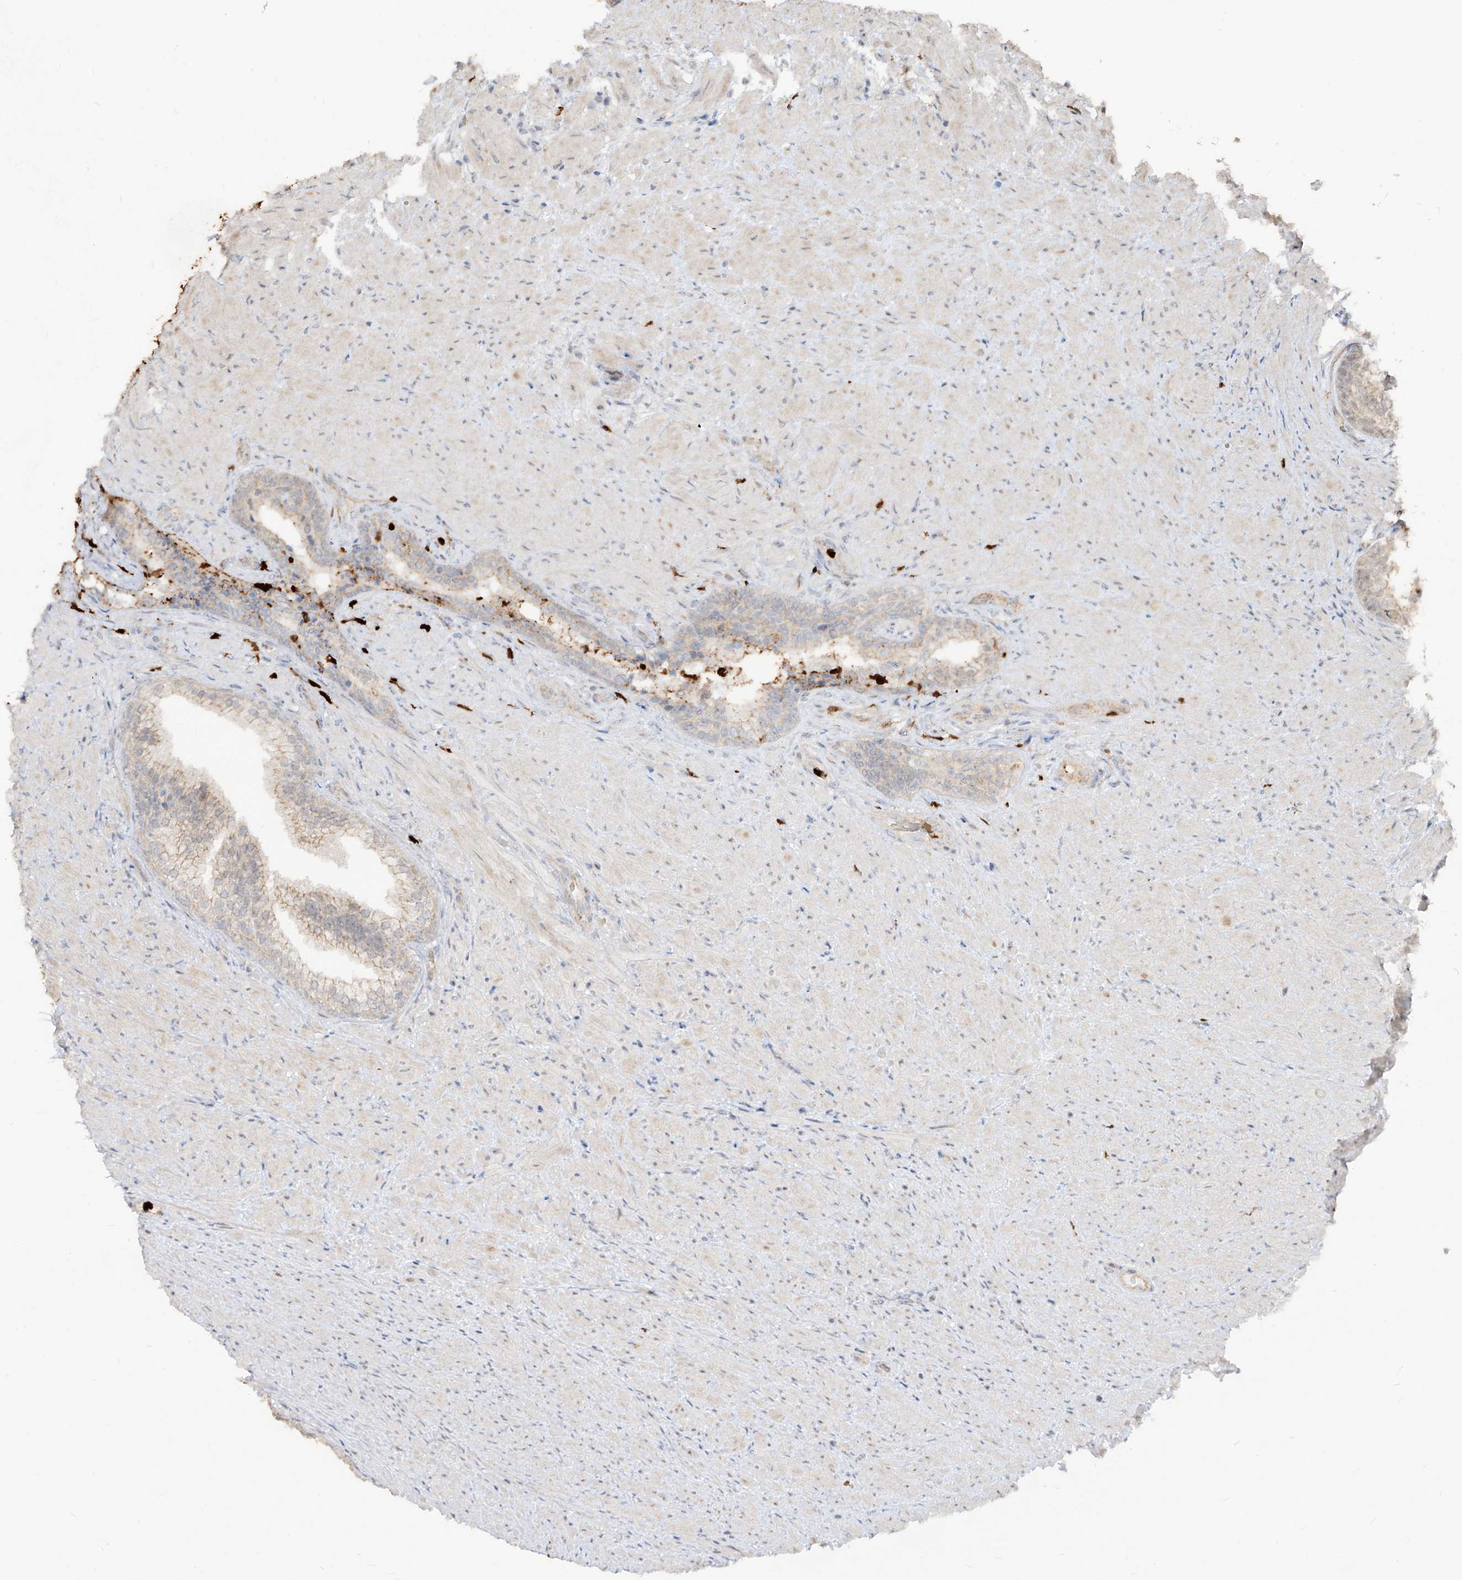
{"staining": {"intensity": "weak", "quantity": ">75%", "location": "cytoplasmic/membranous"}, "tissue": "prostate", "cell_type": "Glandular cells", "image_type": "normal", "snomed": [{"axis": "morphology", "description": "Normal tissue, NOS"}, {"axis": "topography", "description": "Prostate"}], "caption": "Immunohistochemistry (IHC) histopathology image of normal prostate: human prostate stained using IHC reveals low levels of weak protein expression localized specifically in the cytoplasmic/membranous of glandular cells, appearing as a cytoplasmic/membranous brown color.", "gene": "ZNF227", "patient": {"sex": "male", "age": 76}}